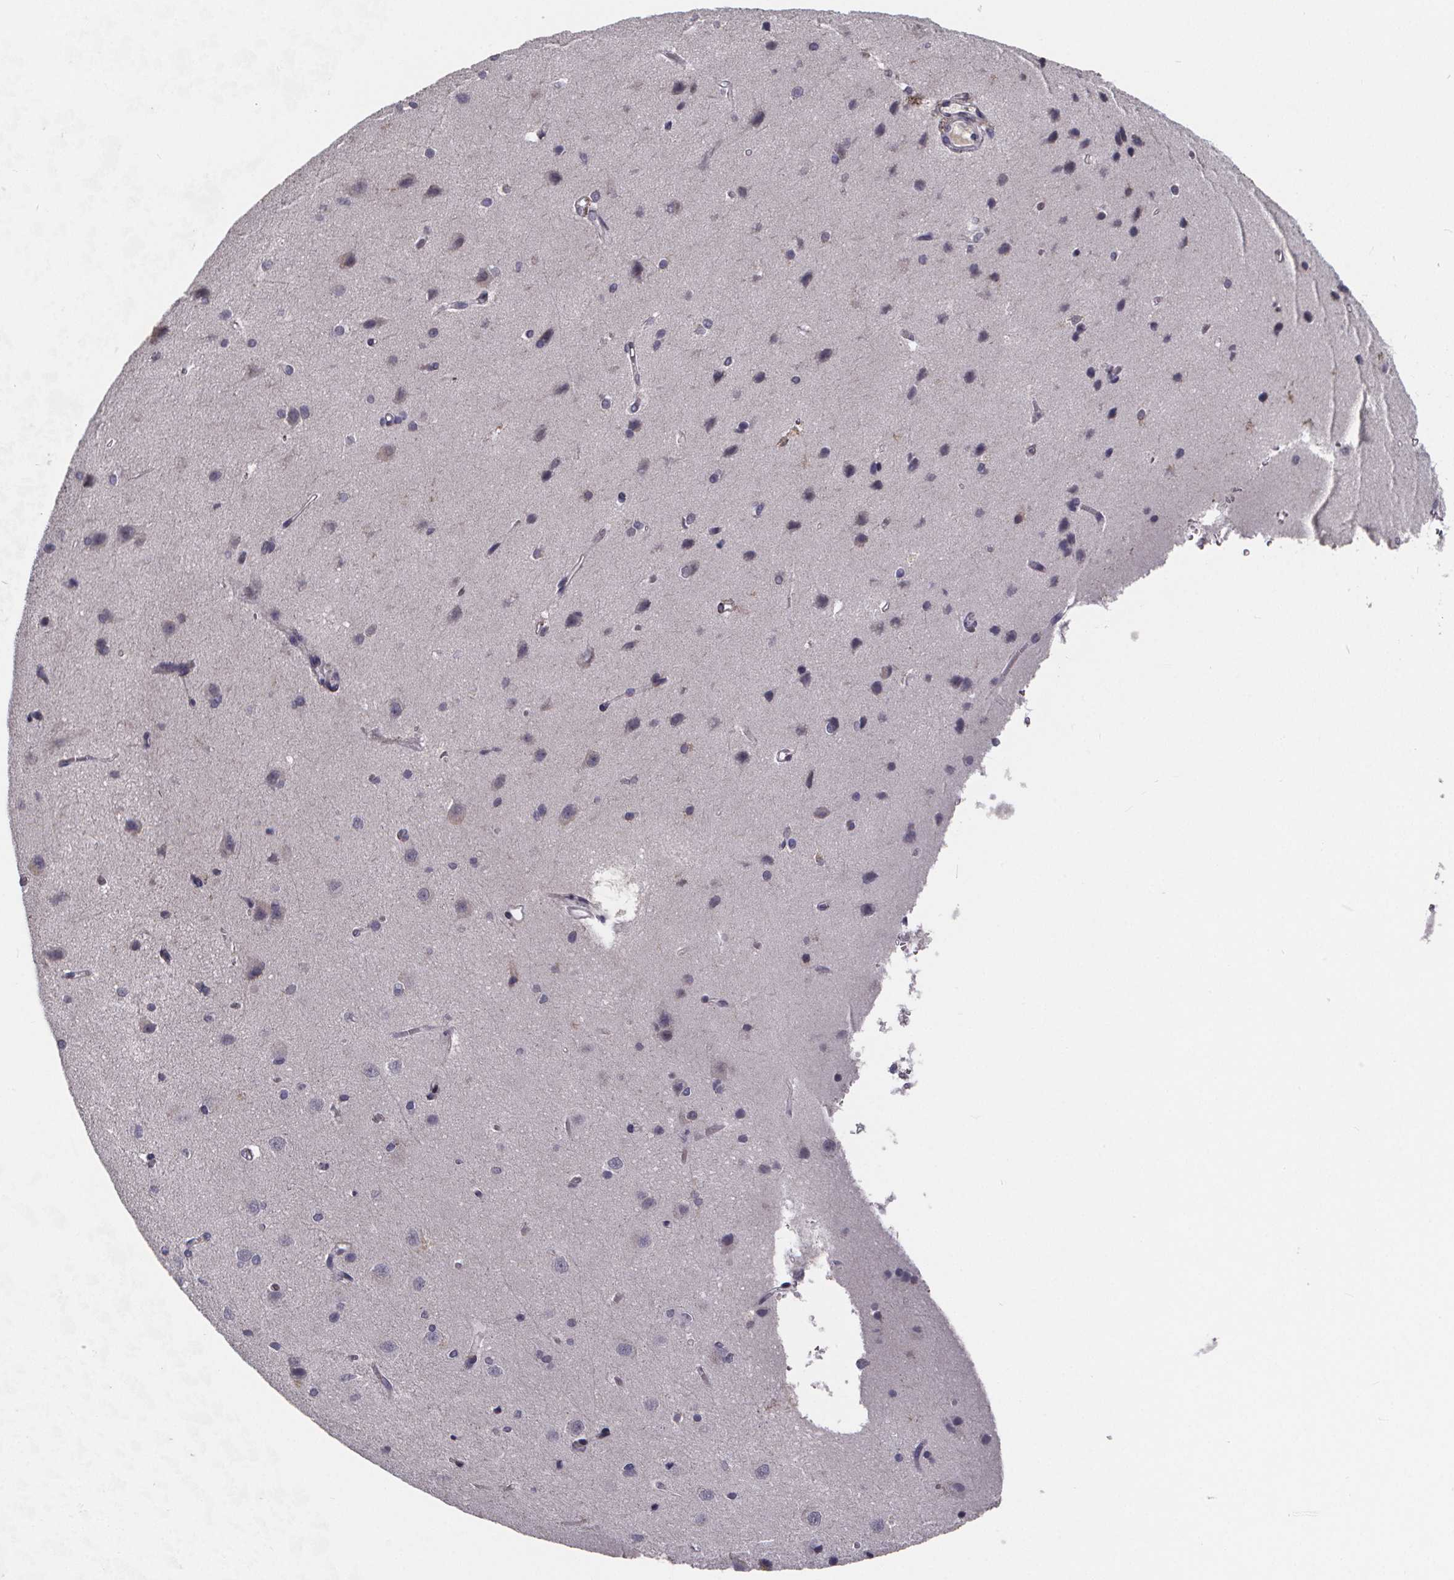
{"staining": {"intensity": "negative", "quantity": "none", "location": "none"}, "tissue": "cerebral cortex", "cell_type": "Endothelial cells", "image_type": "normal", "snomed": [{"axis": "morphology", "description": "Normal tissue, NOS"}, {"axis": "topography", "description": "Cerebral cortex"}], "caption": "Immunohistochemistry micrograph of unremarkable human cerebral cortex stained for a protein (brown), which displays no staining in endothelial cells. (DAB (3,3'-diaminobenzidine) IHC visualized using brightfield microscopy, high magnification).", "gene": "AGT", "patient": {"sex": "male", "age": 37}}